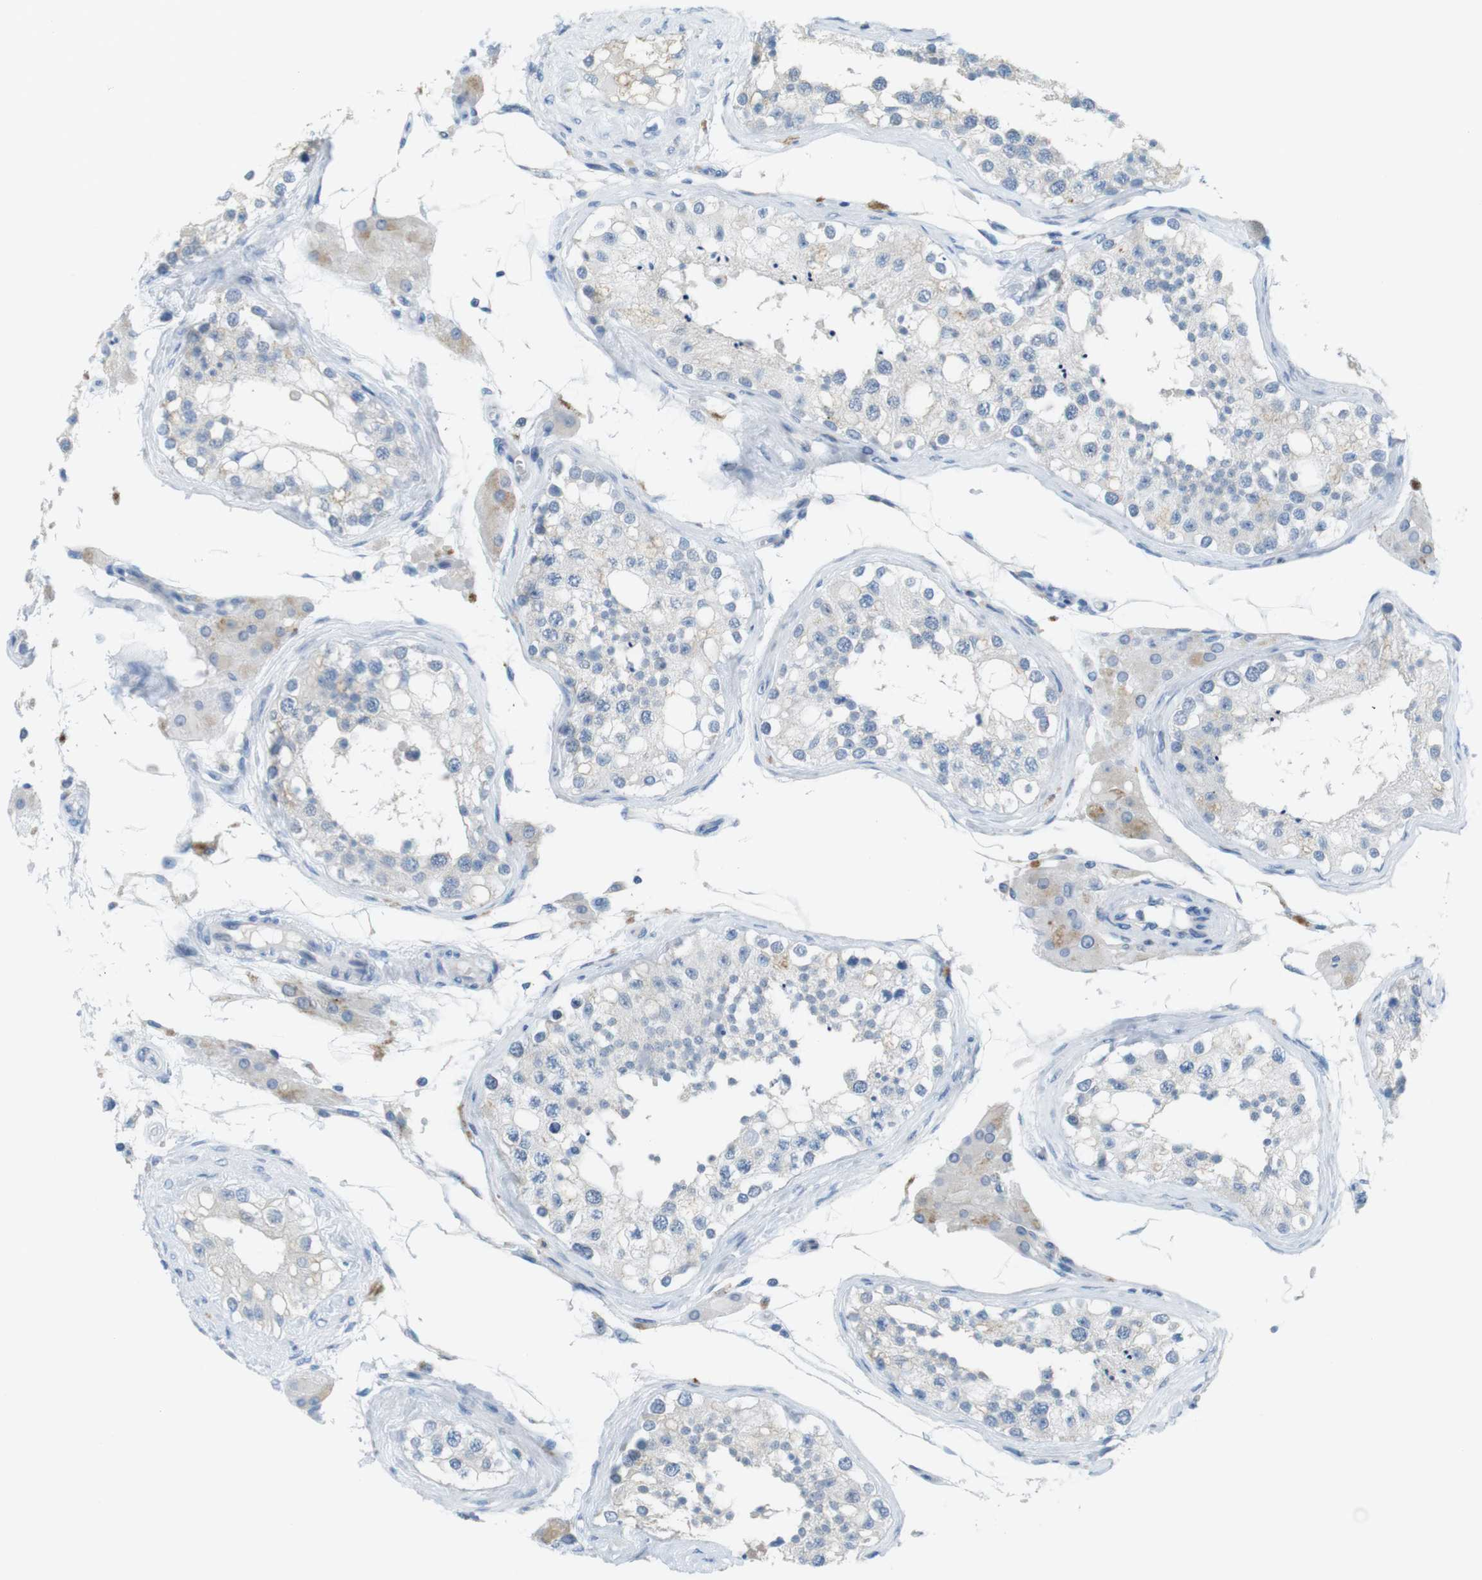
{"staining": {"intensity": "negative", "quantity": "none", "location": "none"}, "tissue": "testis", "cell_type": "Cells in seminiferous ducts", "image_type": "normal", "snomed": [{"axis": "morphology", "description": "Normal tissue, NOS"}, {"axis": "topography", "description": "Testis"}], "caption": "Immunohistochemical staining of unremarkable testis demonstrates no significant staining in cells in seminiferous ducts. Brightfield microscopy of immunohistochemistry (IHC) stained with DAB (brown) and hematoxylin (blue), captured at high magnification.", "gene": "YIPF1", "patient": {"sex": "male", "age": 68}}